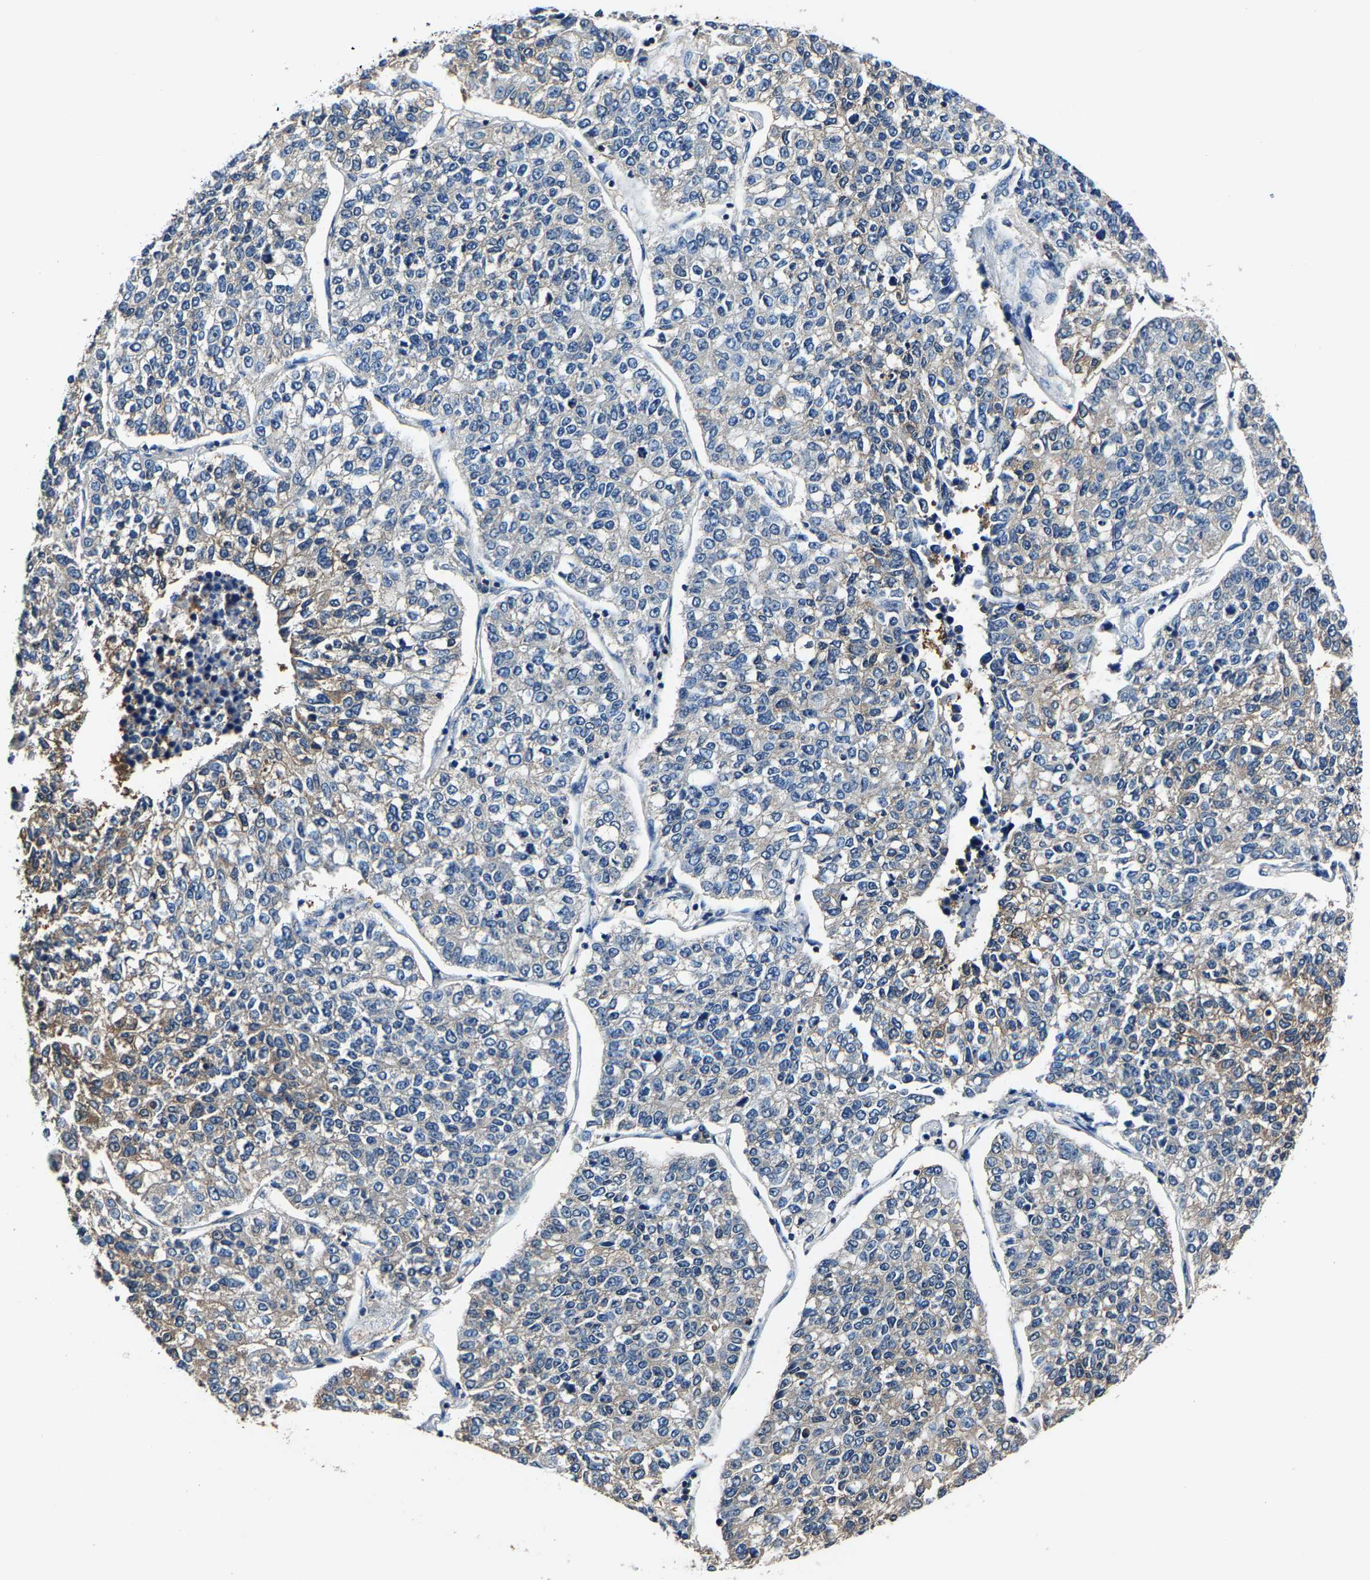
{"staining": {"intensity": "weak", "quantity": "25%-75%", "location": "cytoplasmic/membranous"}, "tissue": "lung cancer", "cell_type": "Tumor cells", "image_type": "cancer", "snomed": [{"axis": "morphology", "description": "Adenocarcinoma, NOS"}, {"axis": "topography", "description": "Lung"}], "caption": "Approximately 25%-75% of tumor cells in adenocarcinoma (lung) exhibit weak cytoplasmic/membranous protein staining as visualized by brown immunohistochemical staining.", "gene": "ALDOB", "patient": {"sex": "male", "age": 49}}